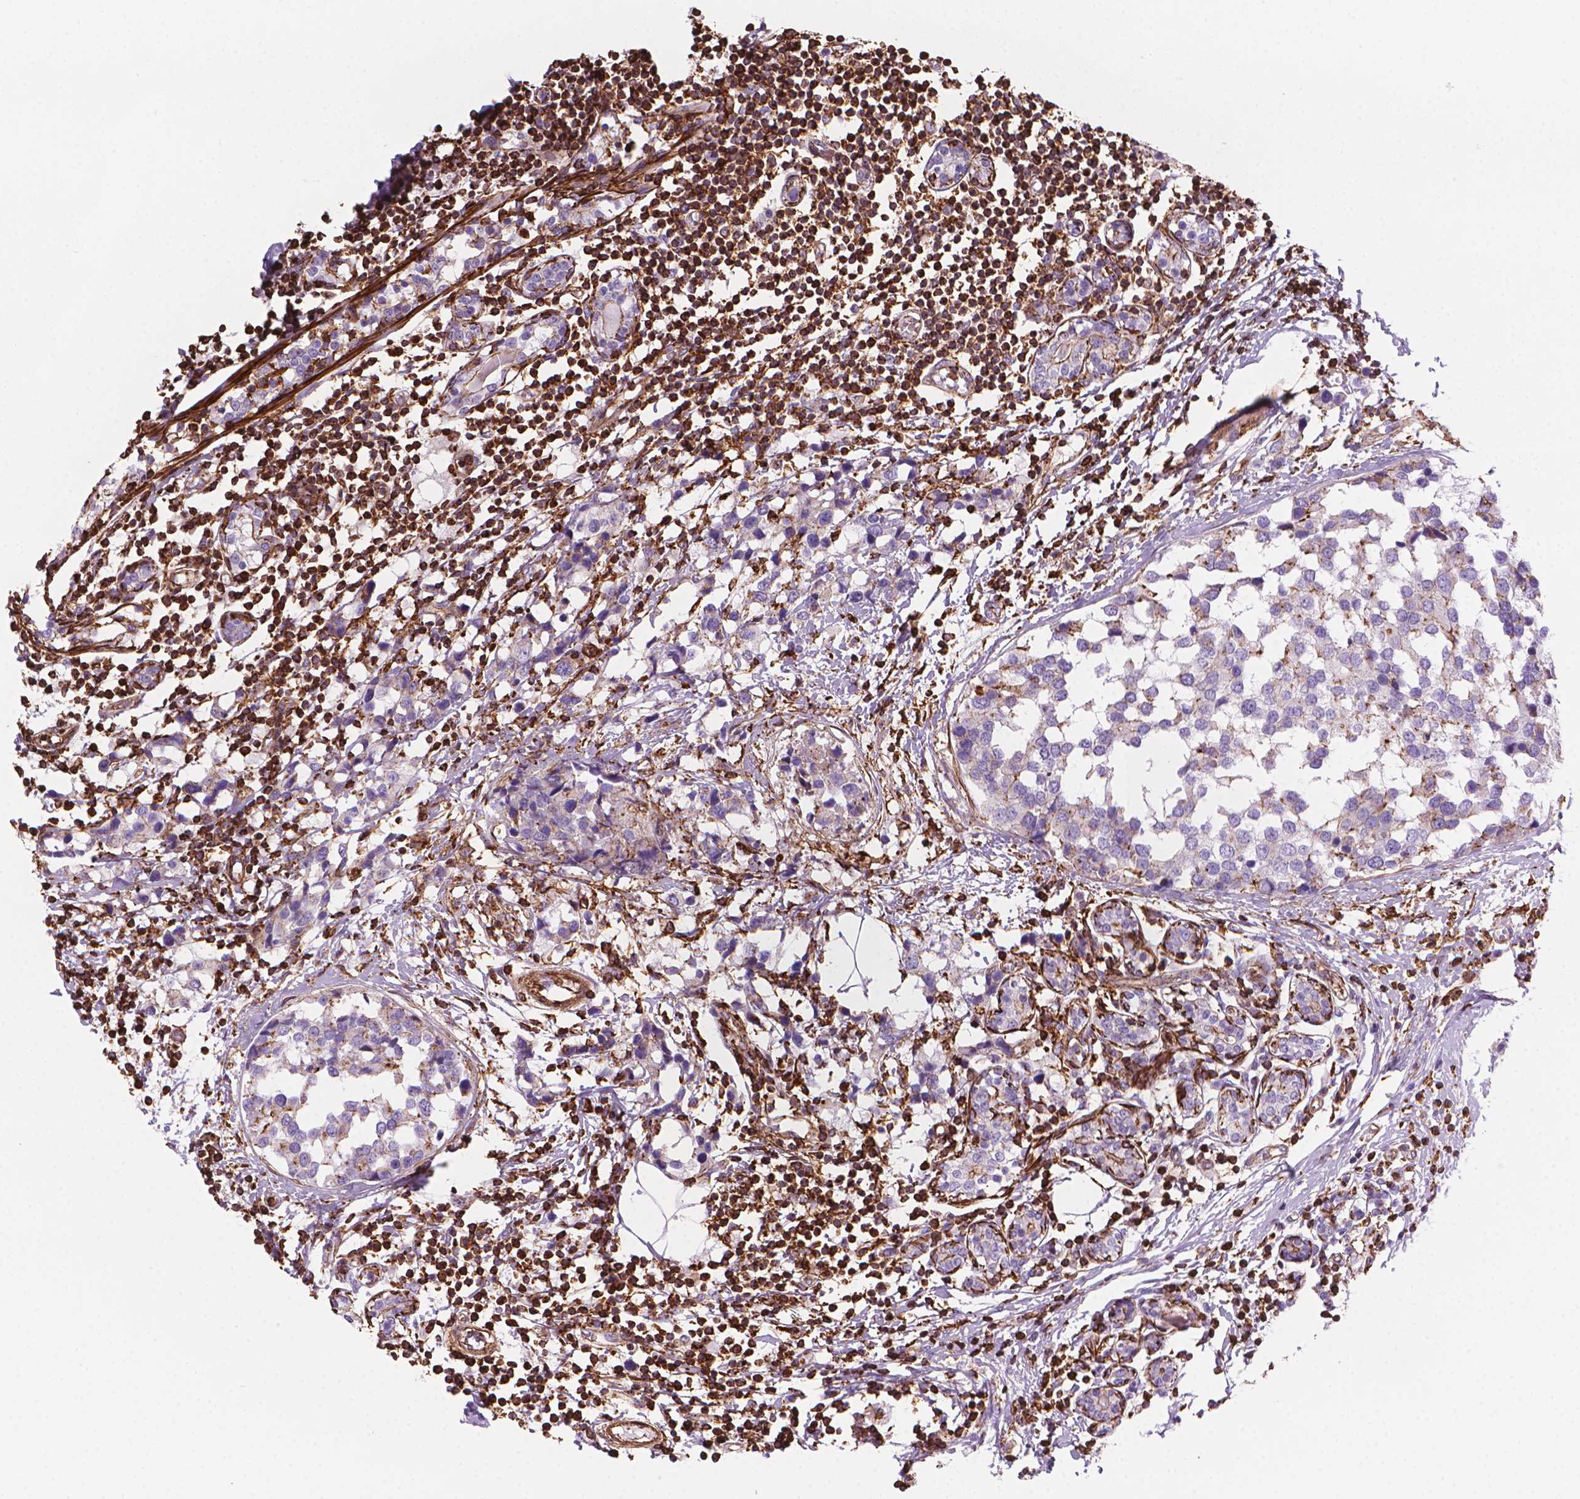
{"staining": {"intensity": "negative", "quantity": "none", "location": "none"}, "tissue": "breast cancer", "cell_type": "Tumor cells", "image_type": "cancer", "snomed": [{"axis": "morphology", "description": "Lobular carcinoma"}, {"axis": "topography", "description": "Breast"}], "caption": "Breast lobular carcinoma stained for a protein using IHC exhibits no staining tumor cells.", "gene": "PATJ", "patient": {"sex": "female", "age": 59}}